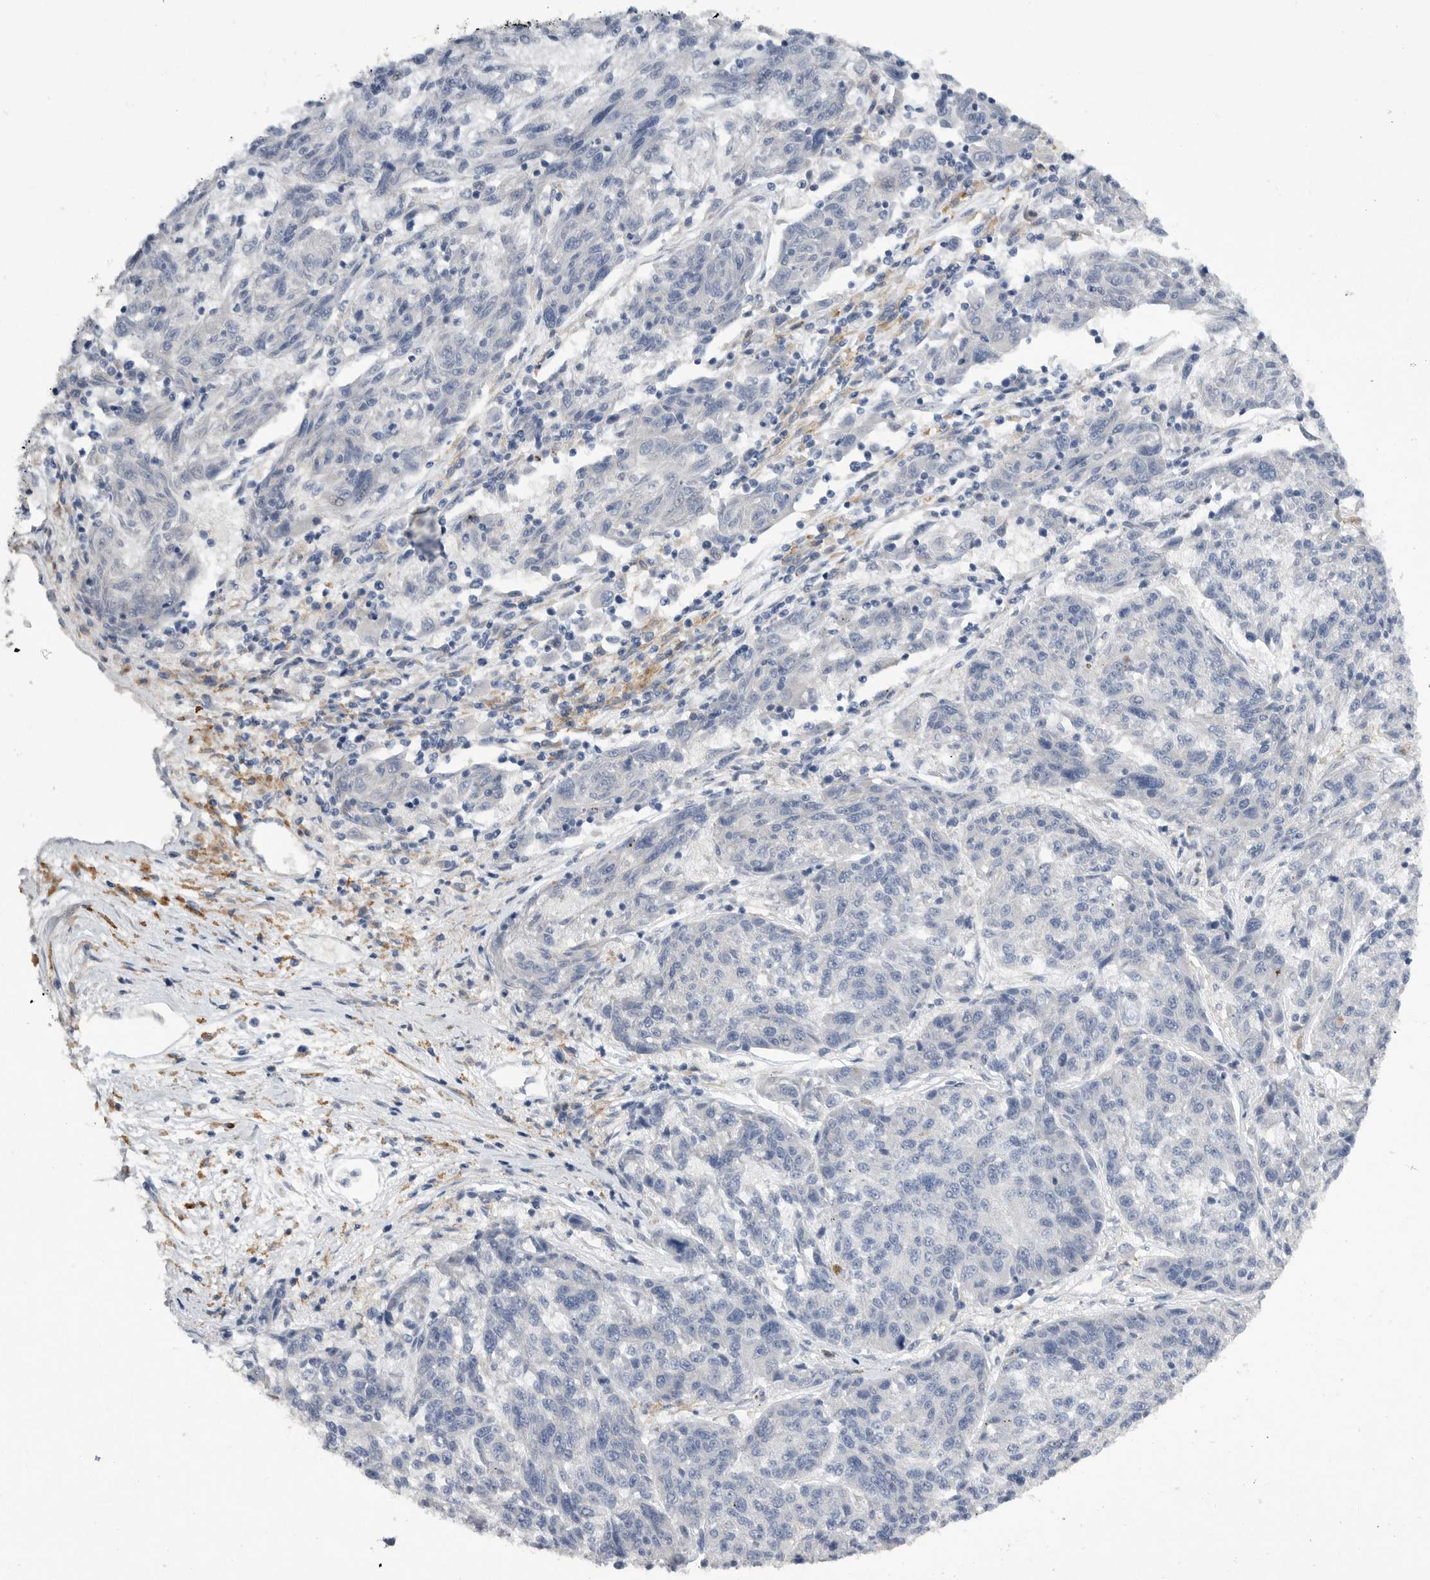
{"staining": {"intensity": "negative", "quantity": "none", "location": "none"}, "tissue": "melanoma", "cell_type": "Tumor cells", "image_type": "cancer", "snomed": [{"axis": "morphology", "description": "Malignant melanoma, NOS"}, {"axis": "topography", "description": "Skin"}], "caption": "High power microscopy histopathology image of an IHC photomicrograph of melanoma, revealing no significant expression in tumor cells.", "gene": "EDEM3", "patient": {"sex": "male", "age": 53}}